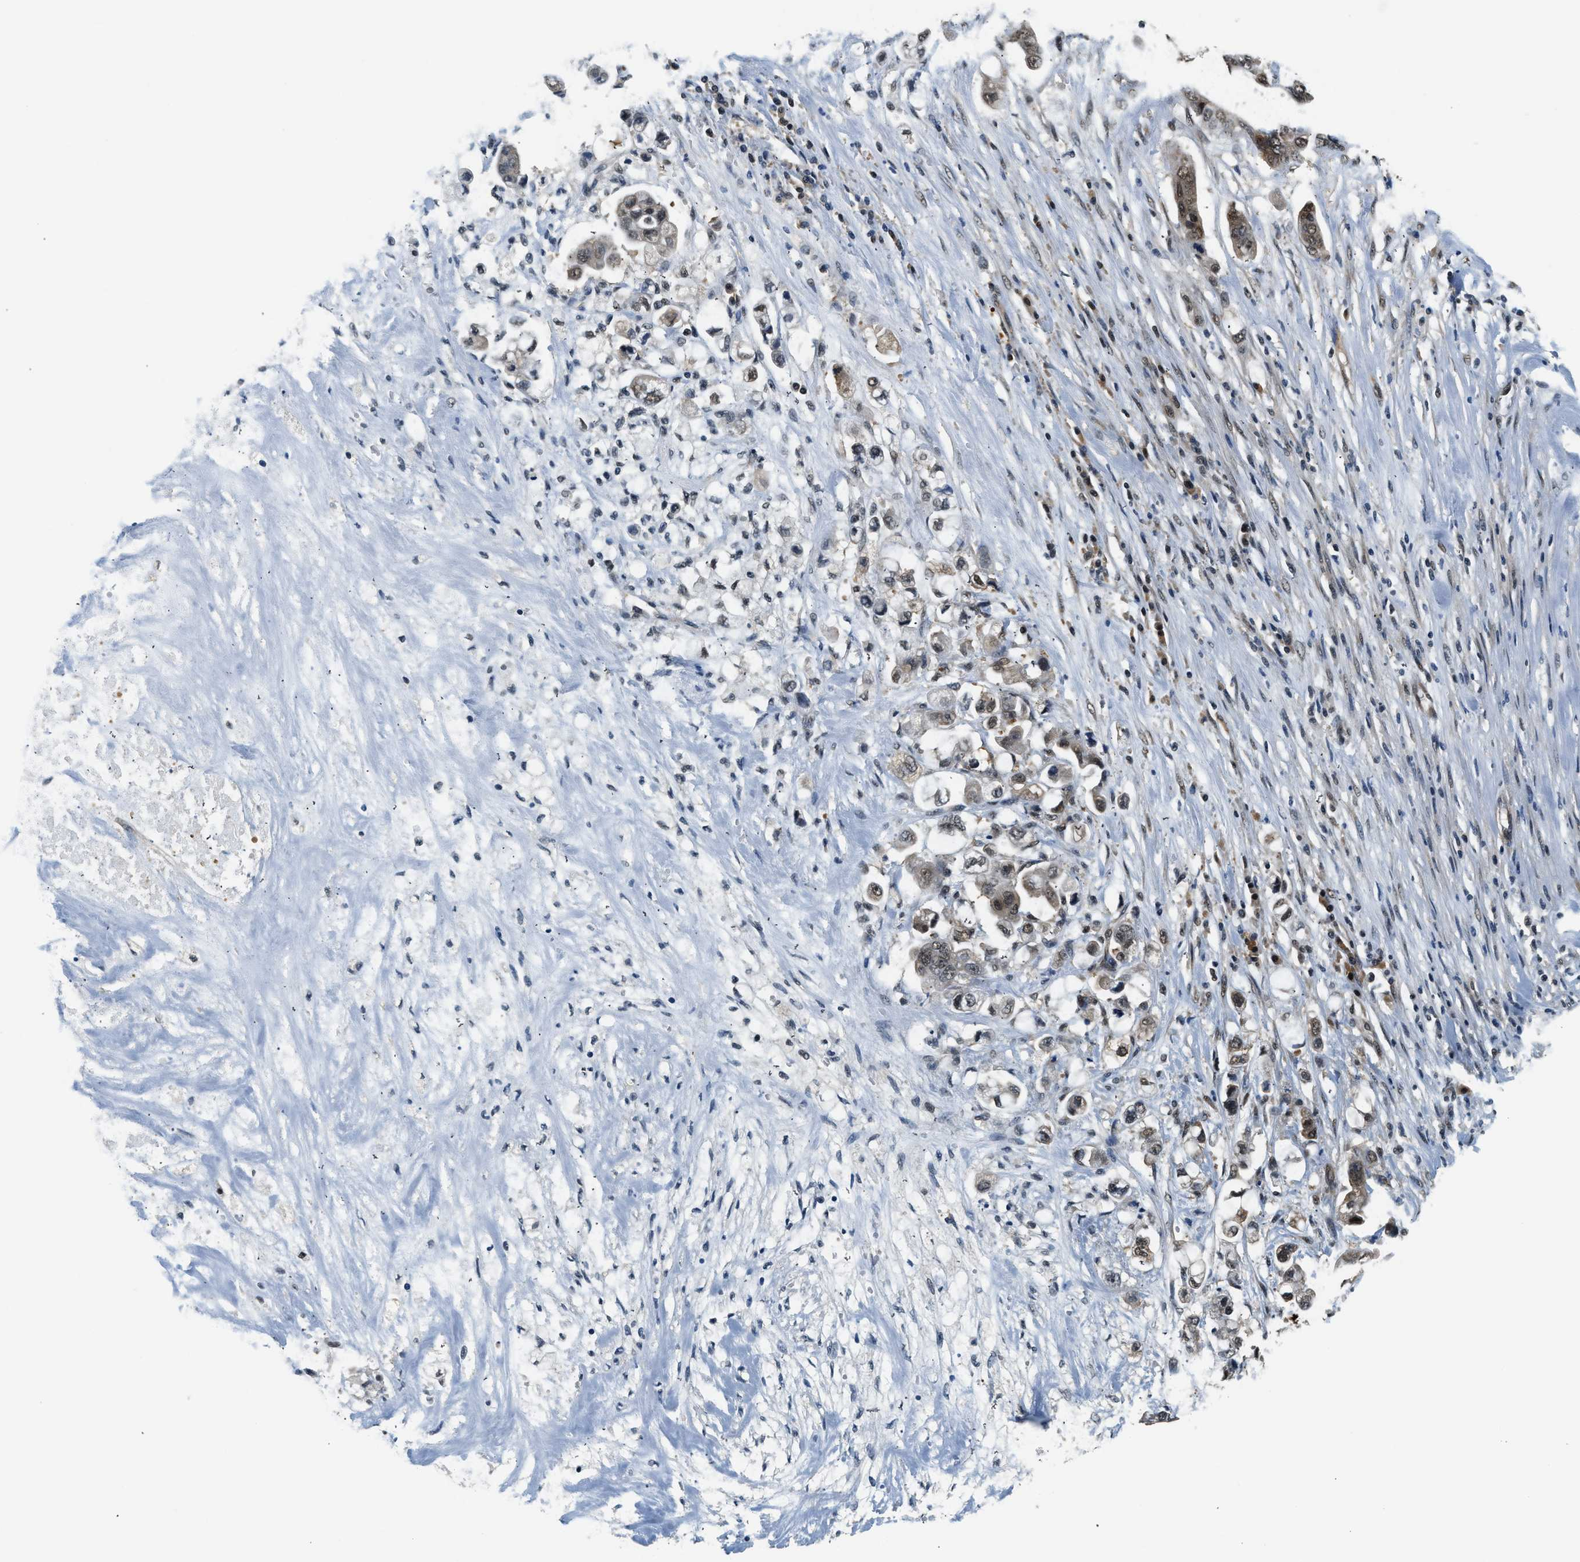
{"staining": {"intensity": "strong", "quantity": ">75%", "location": "cytoplasmic/membranous,nuclear"}, "tissue": "stomach cancer", "cell_type": "Tumor cells", "image_type": "cancer", "snomed": [{"axis": "morphology", "description": "Adenocarcinoma, NOS"}, {"axis": "topography", "description": "Stomach"}], "caption": "The micrograph displays immunohistochemical staining of stomach cancer. There is strong cytoplasmic/membranous and nuclear positivity is appreciated in about >75% of tumor cells.", "gene": "PSMD3", "patient": {"sex": "male", "age": 62}}